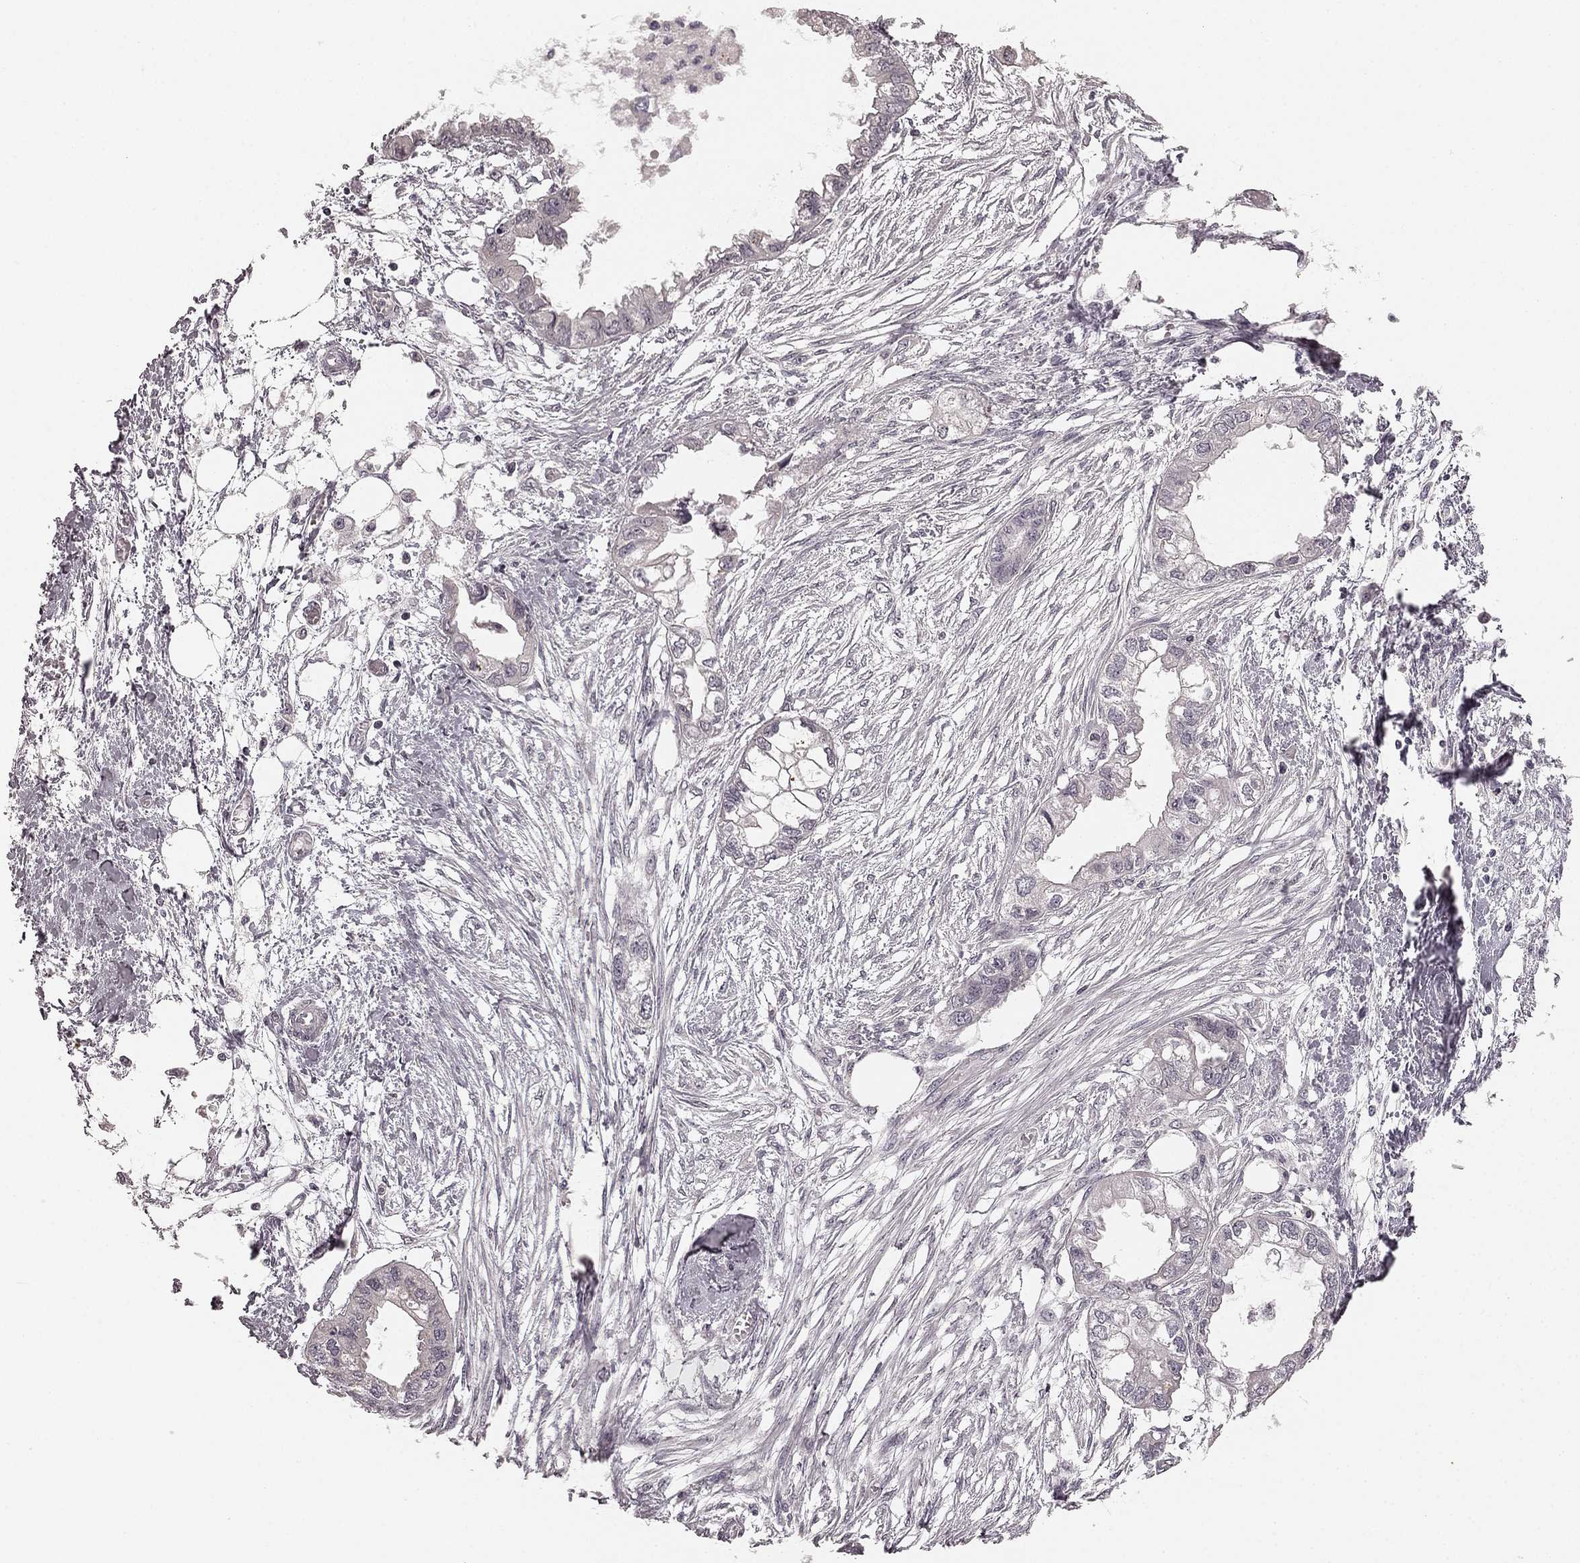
{"staining": {"intensity": "negative", "quantity": "none", "location": "none"}, "tissue": "endometrial cancer", "cell_type": "Tumor cells", "image_type": "cancer", "snomed": [{"axis": "morphology", "description": "Adenocarcinoma, NOS"}, {"axis": "morphology", "description": "Adenocarcinoma, metastatic, NOS"}, {"axis": "topography", "description": "Adipose tissue"}, {"axis": "topography", "description": "Endometrium"}], "caption": "Immunohistochemical staining of human metastatic adenocarcinoma (endometrial) displays no significant expression in tumor cells.", "gene": "HCN4", "patient": {"sex": "female", "age": 67}}